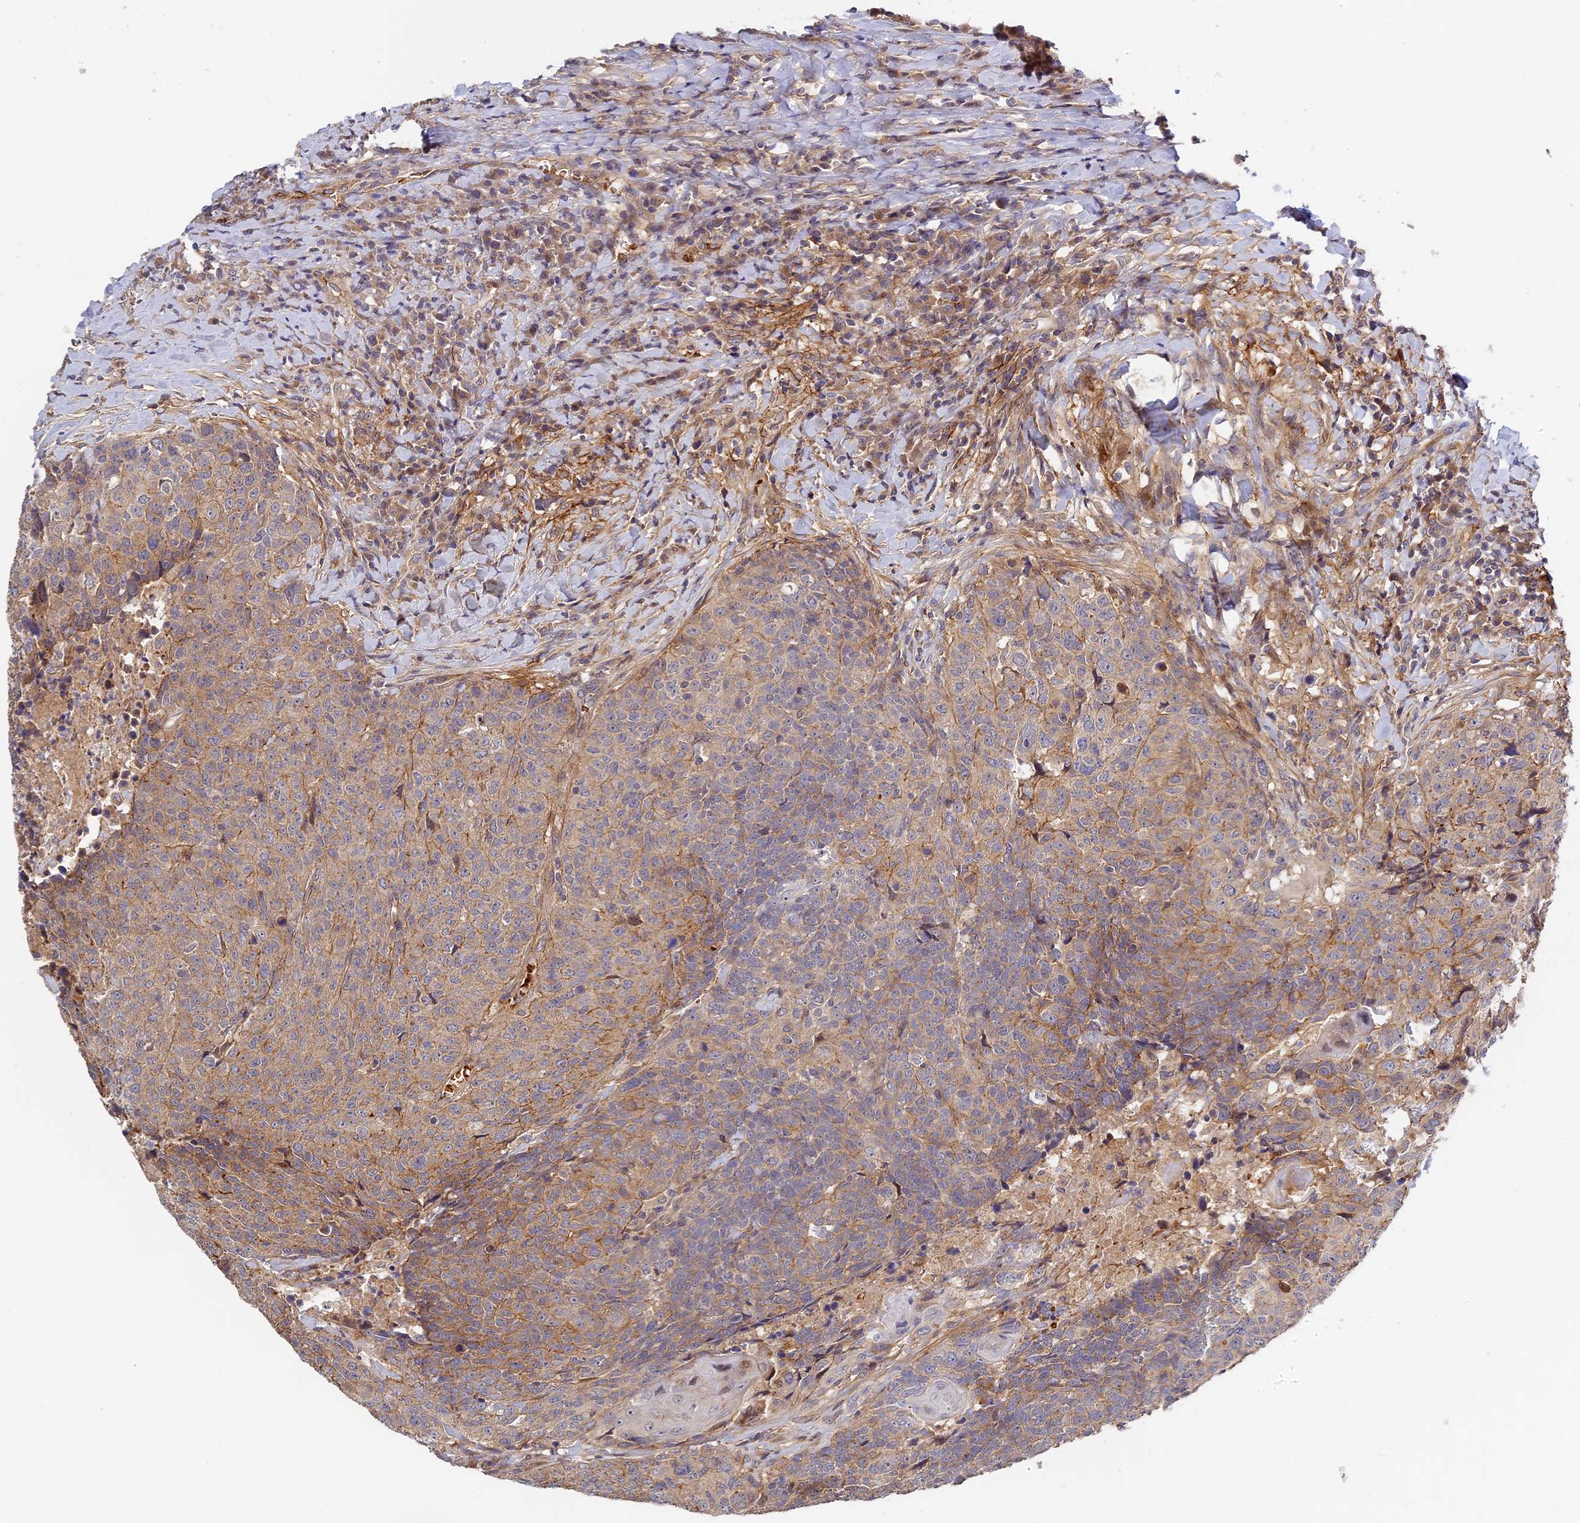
{"staining": {"intensity": "moderate", "quantity": "<25%", "location": "cytoplasmic/membranous"}, "tissue": "head and neck cancer", "cell_type": "Tumor cells", "image_type": "cancer", "snomed": [{"axis": "morphology", "description": "Squamous cell carcinoma, NOS"}, {"axis": "topography", "description": "Head-Neck"}], "caption": "Protein expression by immunohistochemistry shows moderate cytoplasmic/membranous staining in about <25% of tumor cells in head and neck cancer.", "gene": "MISP3", "patient": {"sex": "male", "age": 66}}